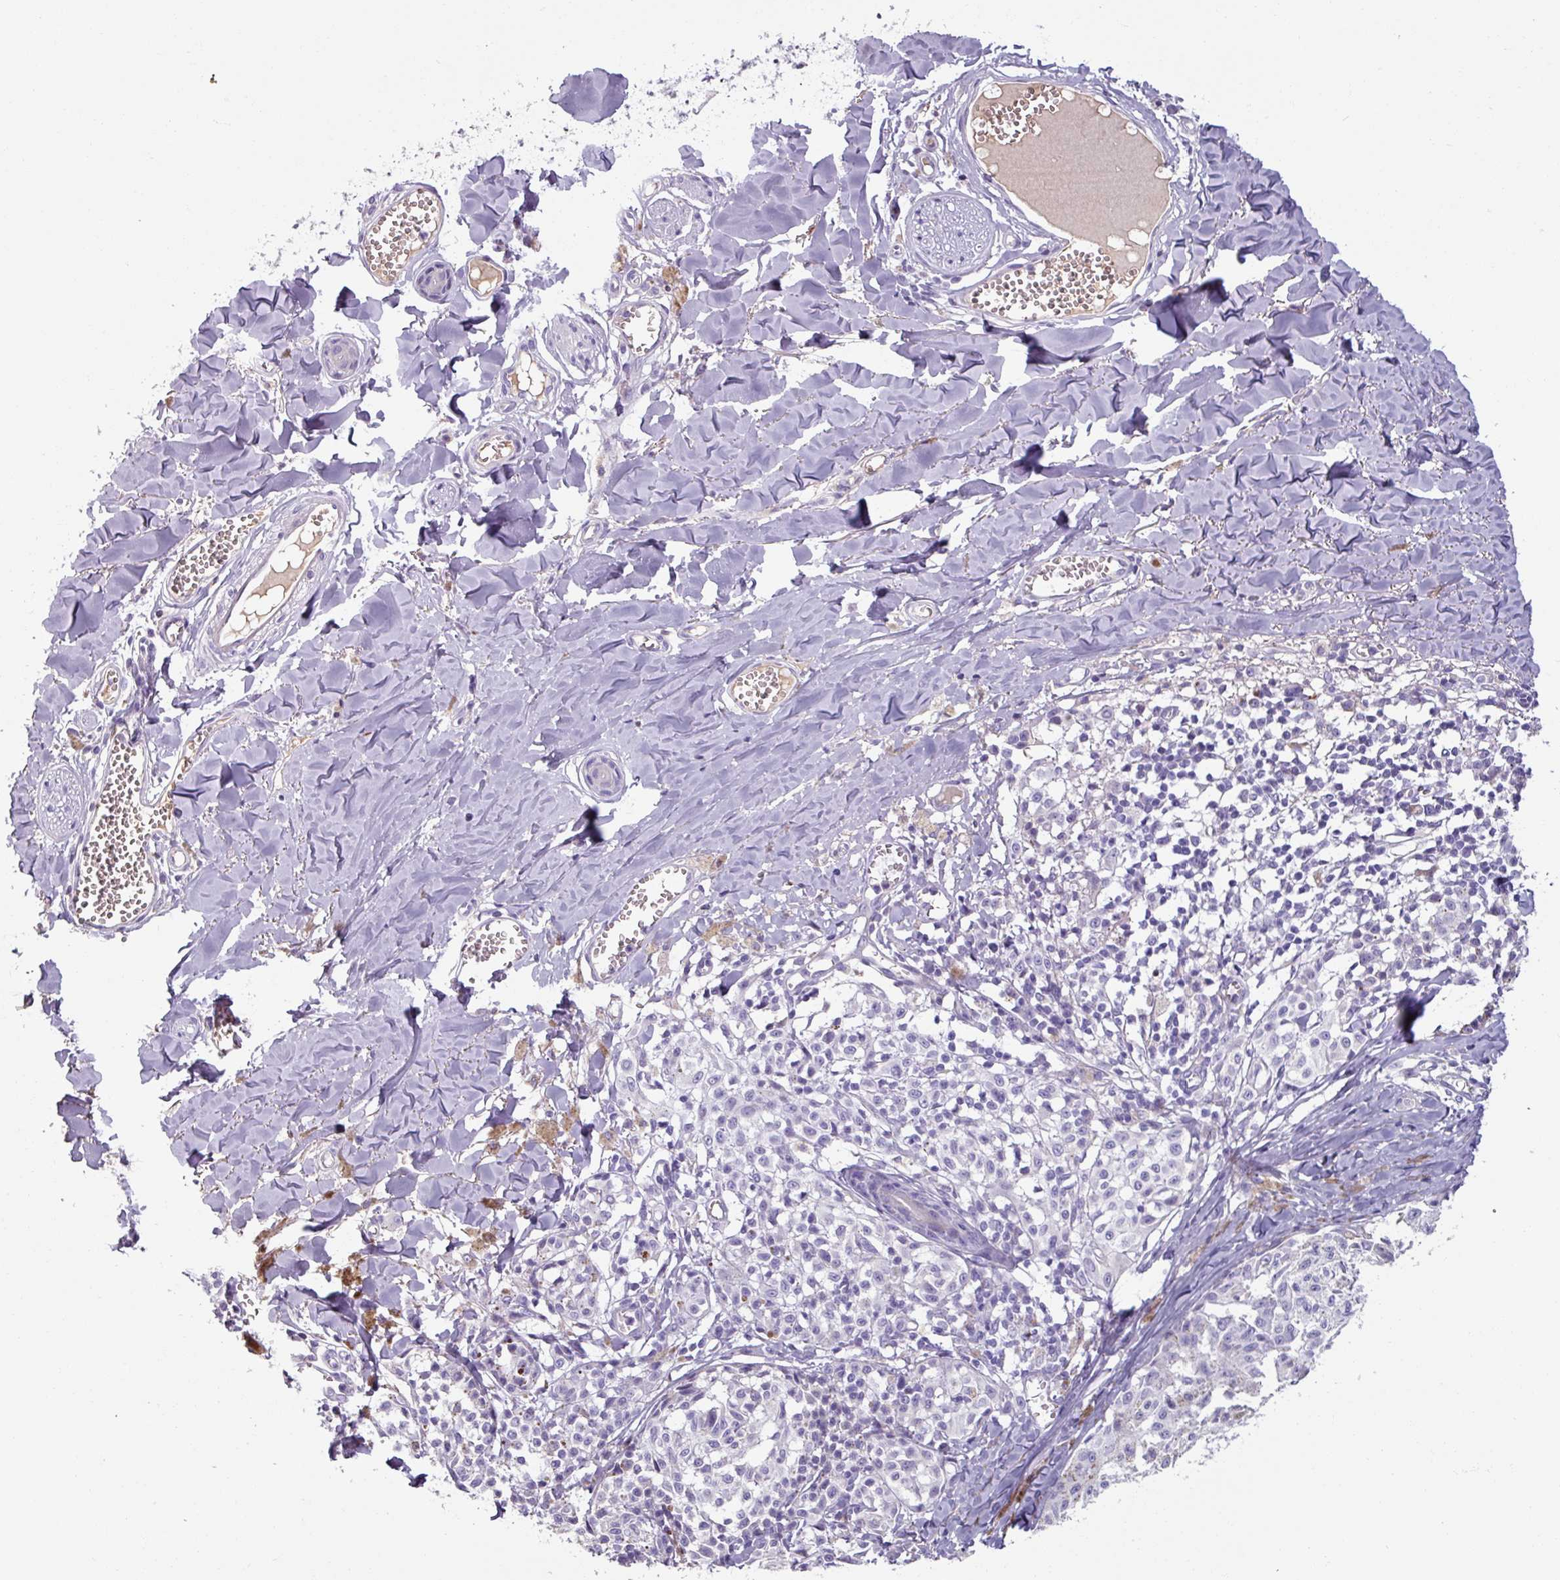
{"staining": {"intensity": "negative", "quantity": "none", "location": "none"}, "tissue": "melanoma", "cell_type": "Tumor cells", "image_type": "cancer", "snomed": [{"axis": "morphology", "description": "Malignant melanoma, NOS"}, {"axis": "topography", "description": "Skin"}], "caption": "This histopathology image is of melanoma stained with immunohistochemistry to label a protein in brown with the nuclei are counter-stained blue. There is no positivity in tumor cells.", "gene": "SPESP1", "patient": {"sex": "female", "age": 43}}